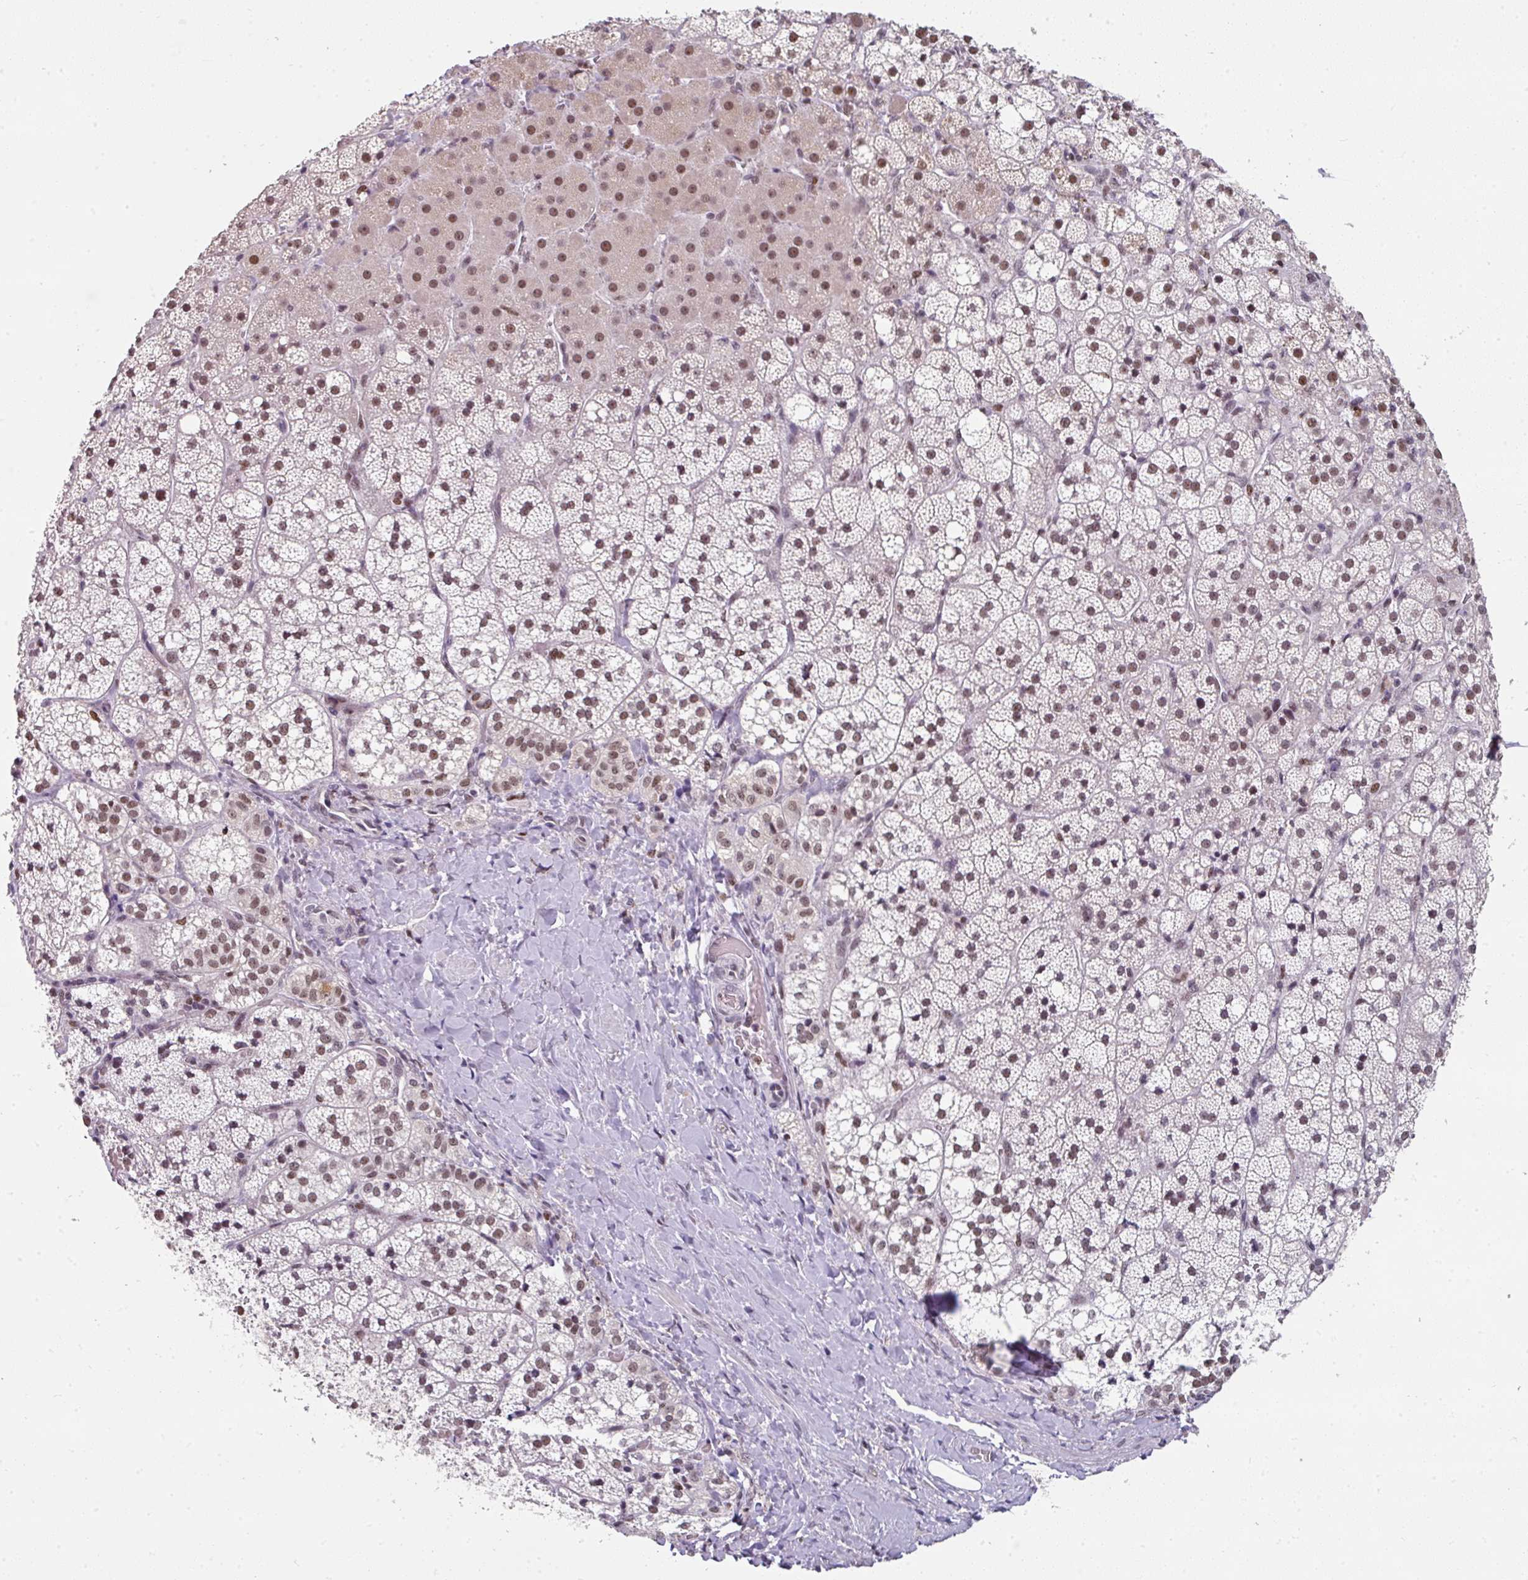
{"staining": {"intensity": "moderate", "quantity": ">75%", "location": "nuclear"}, "tissue": "adrenal gland", "cell_type": "Glandular cells", "image_type": "normal", "snomed": [{"axis": "morphology", "description": "Normal tissue, NOS"}, {"axis": "topography", "description": "Adrenal gland"}], "caption": "A photomicrograph showing moderate nuclear staining in about >75% of glandular cells in normal adrenal gland, as visualized by brown immunohistochemical staining.", "gene": "ENSG00000283782", "patient": {"sex": "male", "age": 53}}